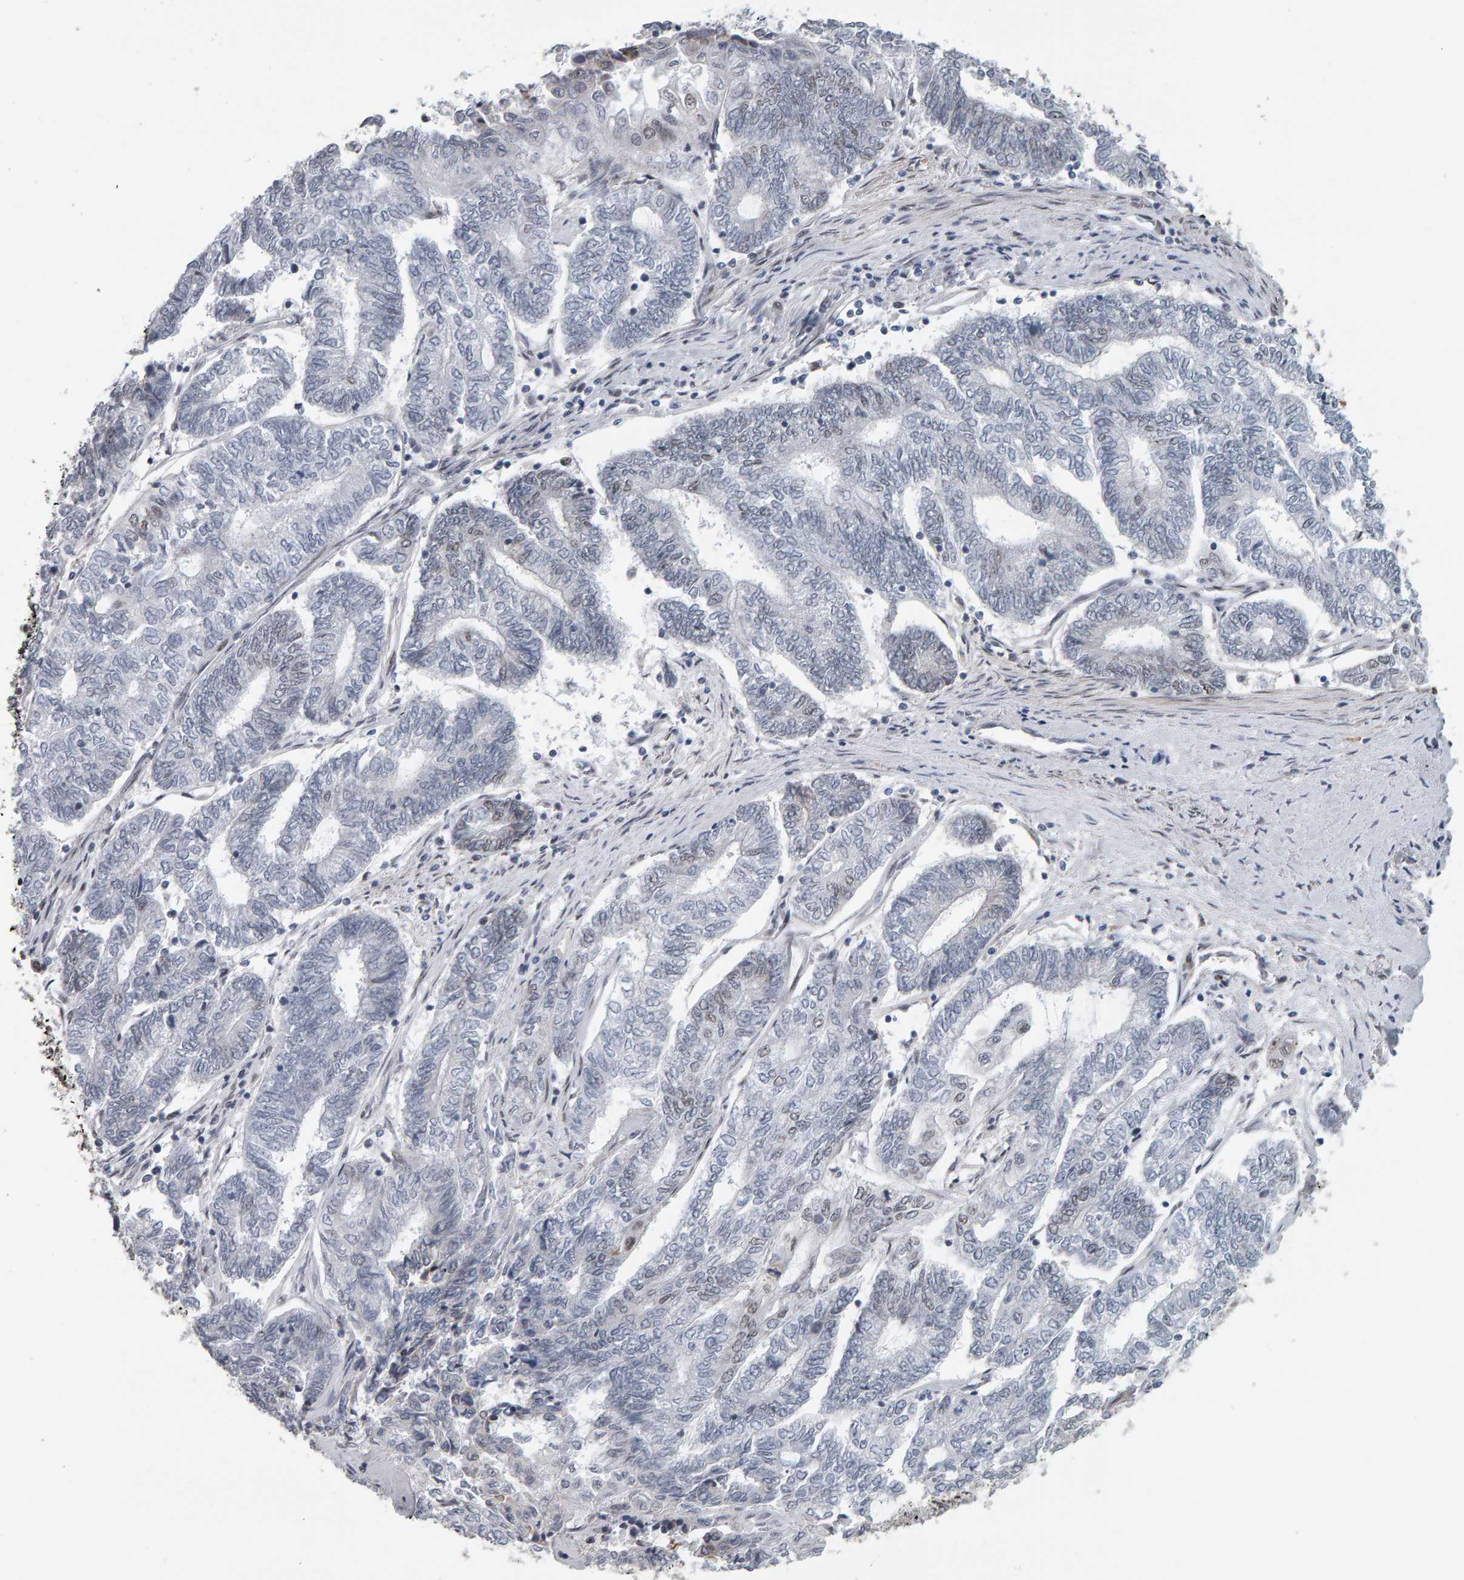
{"staining": {"intensity": "negative", "quantity": "none", "location": "none"}, "tissue": "endometrial cancer", "cell_type": "Tumor cells", "image_type": "cancer", "snomed": [{"axis": "morphology", "description": "Adenocarcinoma, NOS"}, {"axis": "topography", "description": "Uterus"}, {"axis": "topography", "description": "Endometrium"}], "caption": "Photomicrograph shows no protein expression in tumor cells of endometrial adenocarcinoma tissue.", "gene": "ATF7IP", "patient": {"sex": "female", "age": 70}}